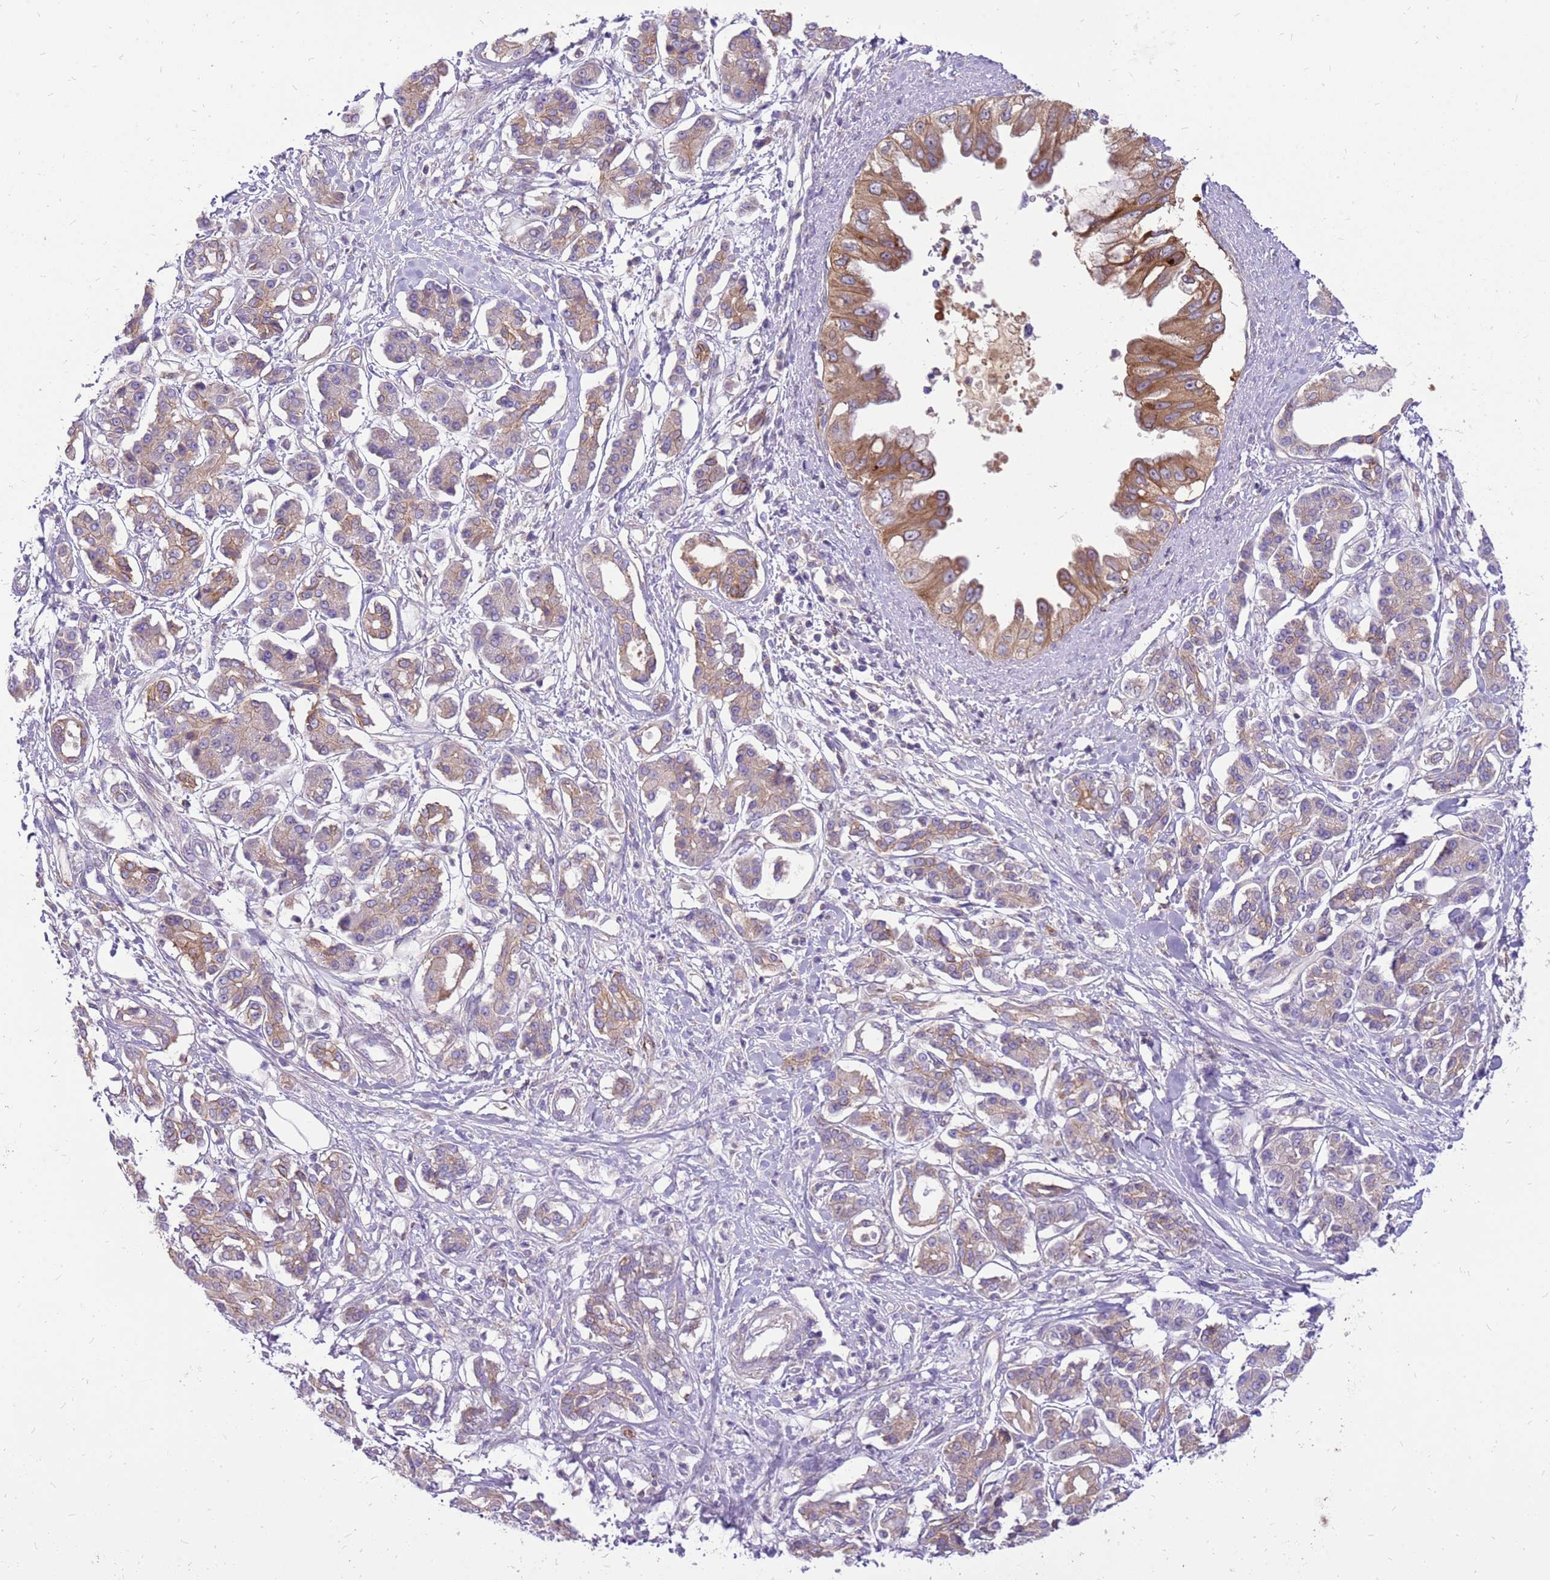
{"staining": {"intensity": "moderate", "quantity": ">75%", "location": "cytoplasmic/membranous"}, "tissue": "pancreatic cancer", "cell_type": "Tumor cells", "image_type": "cancer", "snomed": [{"axis": "morphology", "description": "Adenocarcinoma, NOS"}, {"axis": "topography", "description": "Pancreas"}], "caption": "High-power microscopy captured an immunohistochemistry histopathology image of adenocarcinoma (pancreatic), revealing moderate cytoplasmic/membranous staining in about >75% of tumor cells.", "gene": "WDR90", "patient": {"sex": "female", "age": 56}}